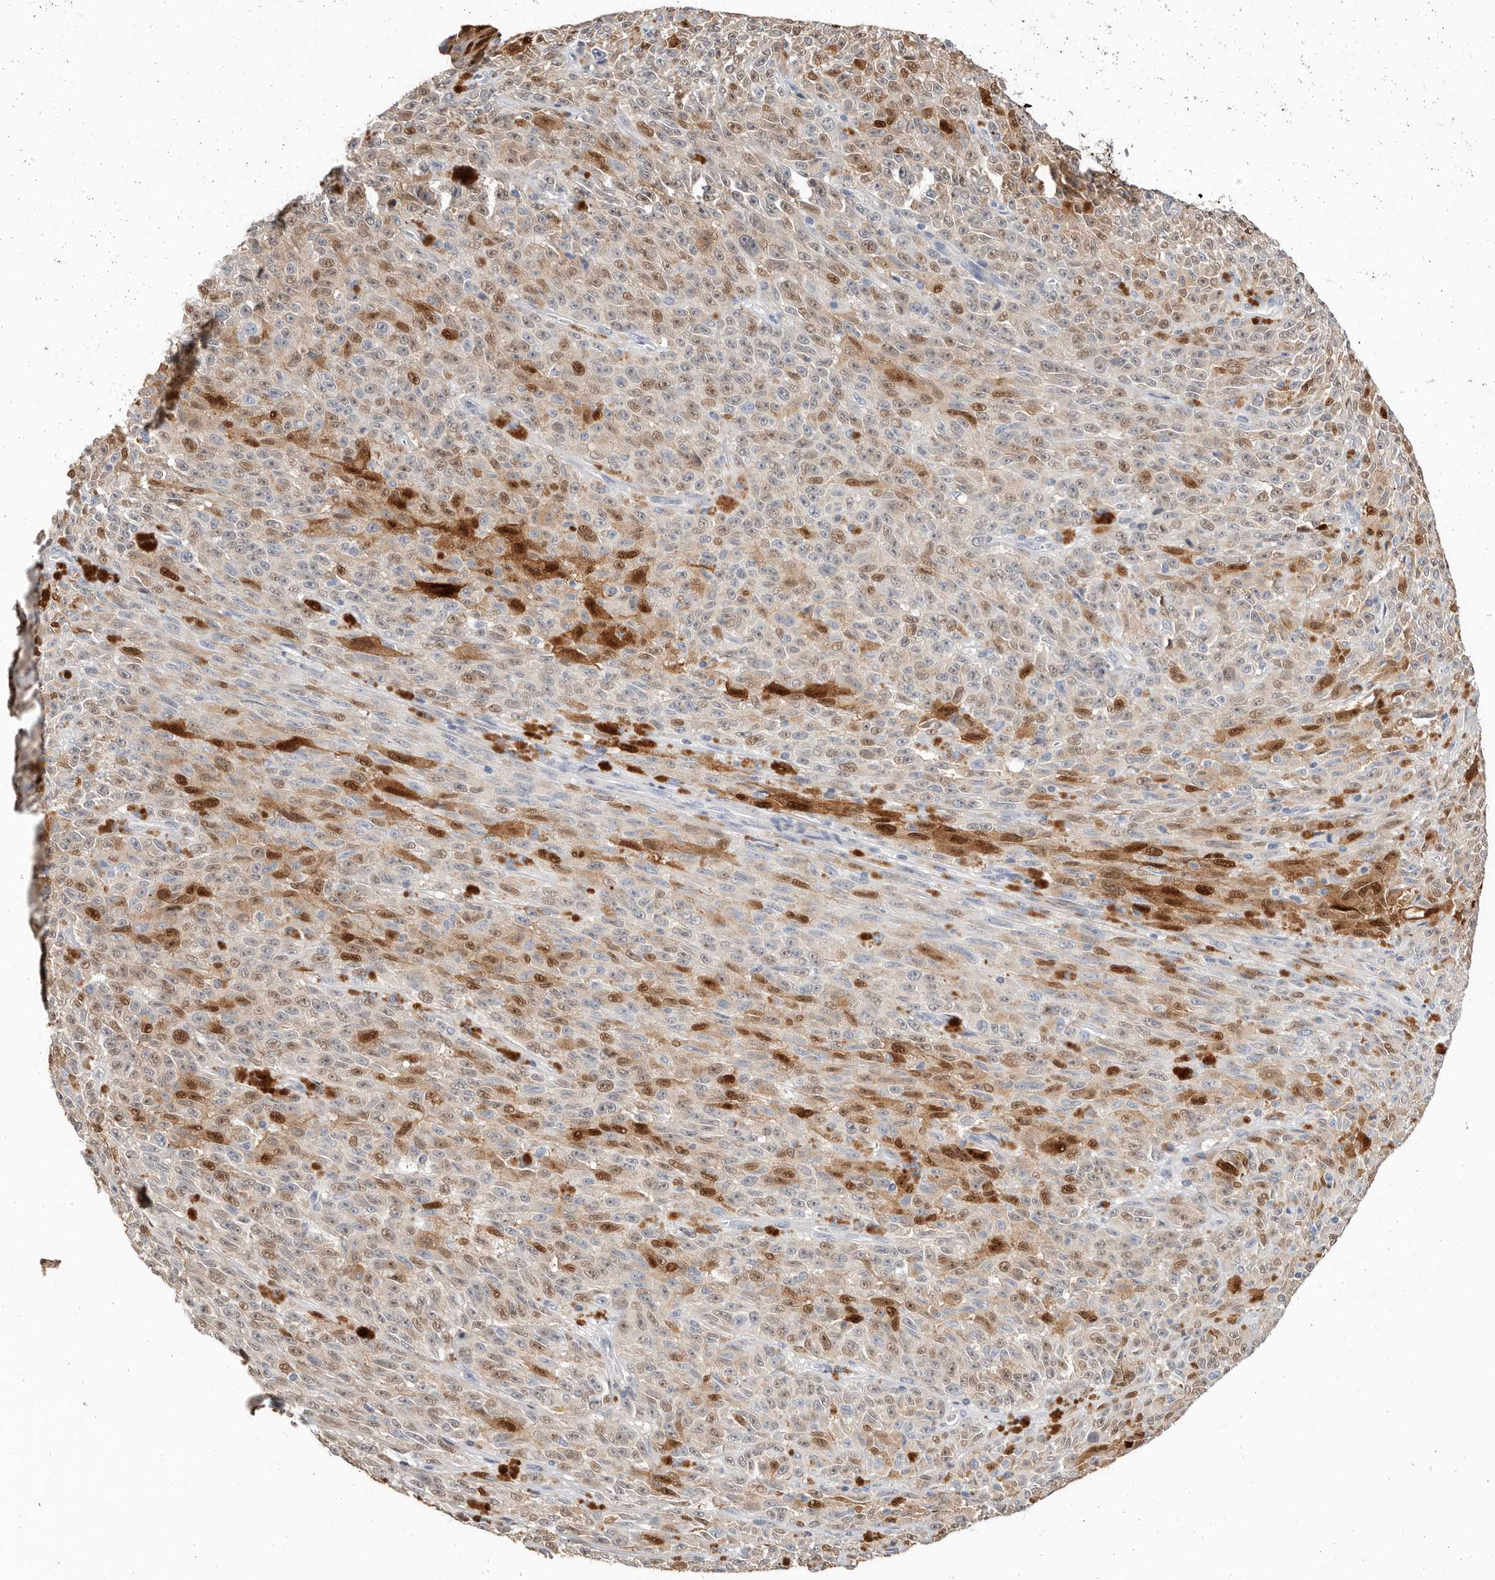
{"staining": {"intensity": "strong", "quantity": "25%-75%", "location": "cytoplasmic/membranous,nuclear"}, "tissue": "melanoma", "cell_type": "Tumor cells", "image_type": "cancer", "snomed": [{"axis": "morphology", "description": "Malignant melanoma, NOS"}, {"axis": "topography", "description": "Skin"}], "caption": "Melanoma was stained to show a protein in brown. There is high levels of strong cytoplasmic/membranous and nuclear positivity in approximately 25%-75% of tumor cells.", "gene": "TMEM63B", "patient": {"sex": "female", "age": 82}}